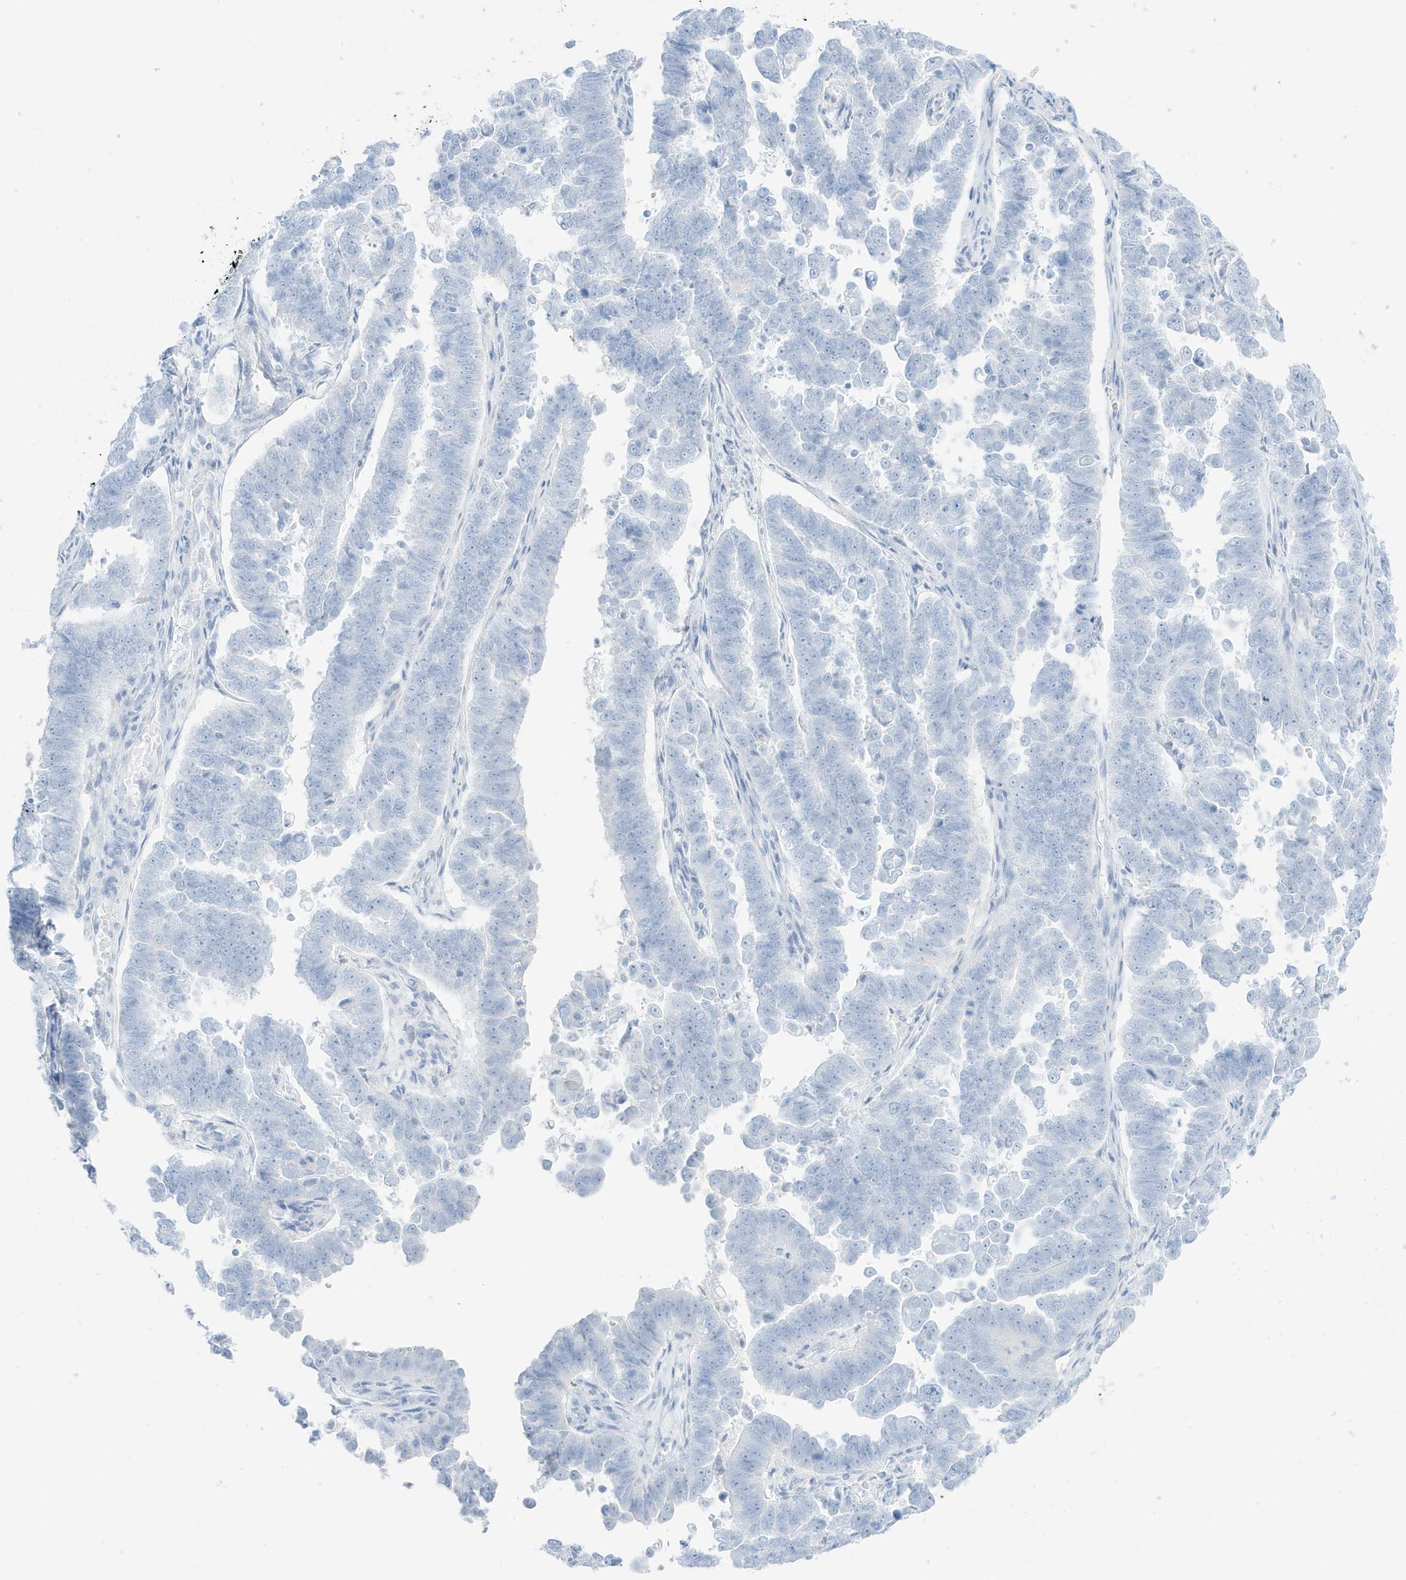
{"staining": {"intensity": "negative", "quantity": "none", "location": "none"}, "tissue": "endometrial cancer", "cell_type": "Tumor cells", "image_type": "cancer", "snomed": [{"axis": "morphology", "description": "Adenocarcinoma, NOS"}, {"axis": "topography", "description": "Endometrium"}], "caption": "Endometrial cancer (adenocarcinoma) was stained to show a protein in brown. There is no significant positivity in tumor cells.", "gene": "SLC22A13", "patient": {"sex": "female", "age": 75}}